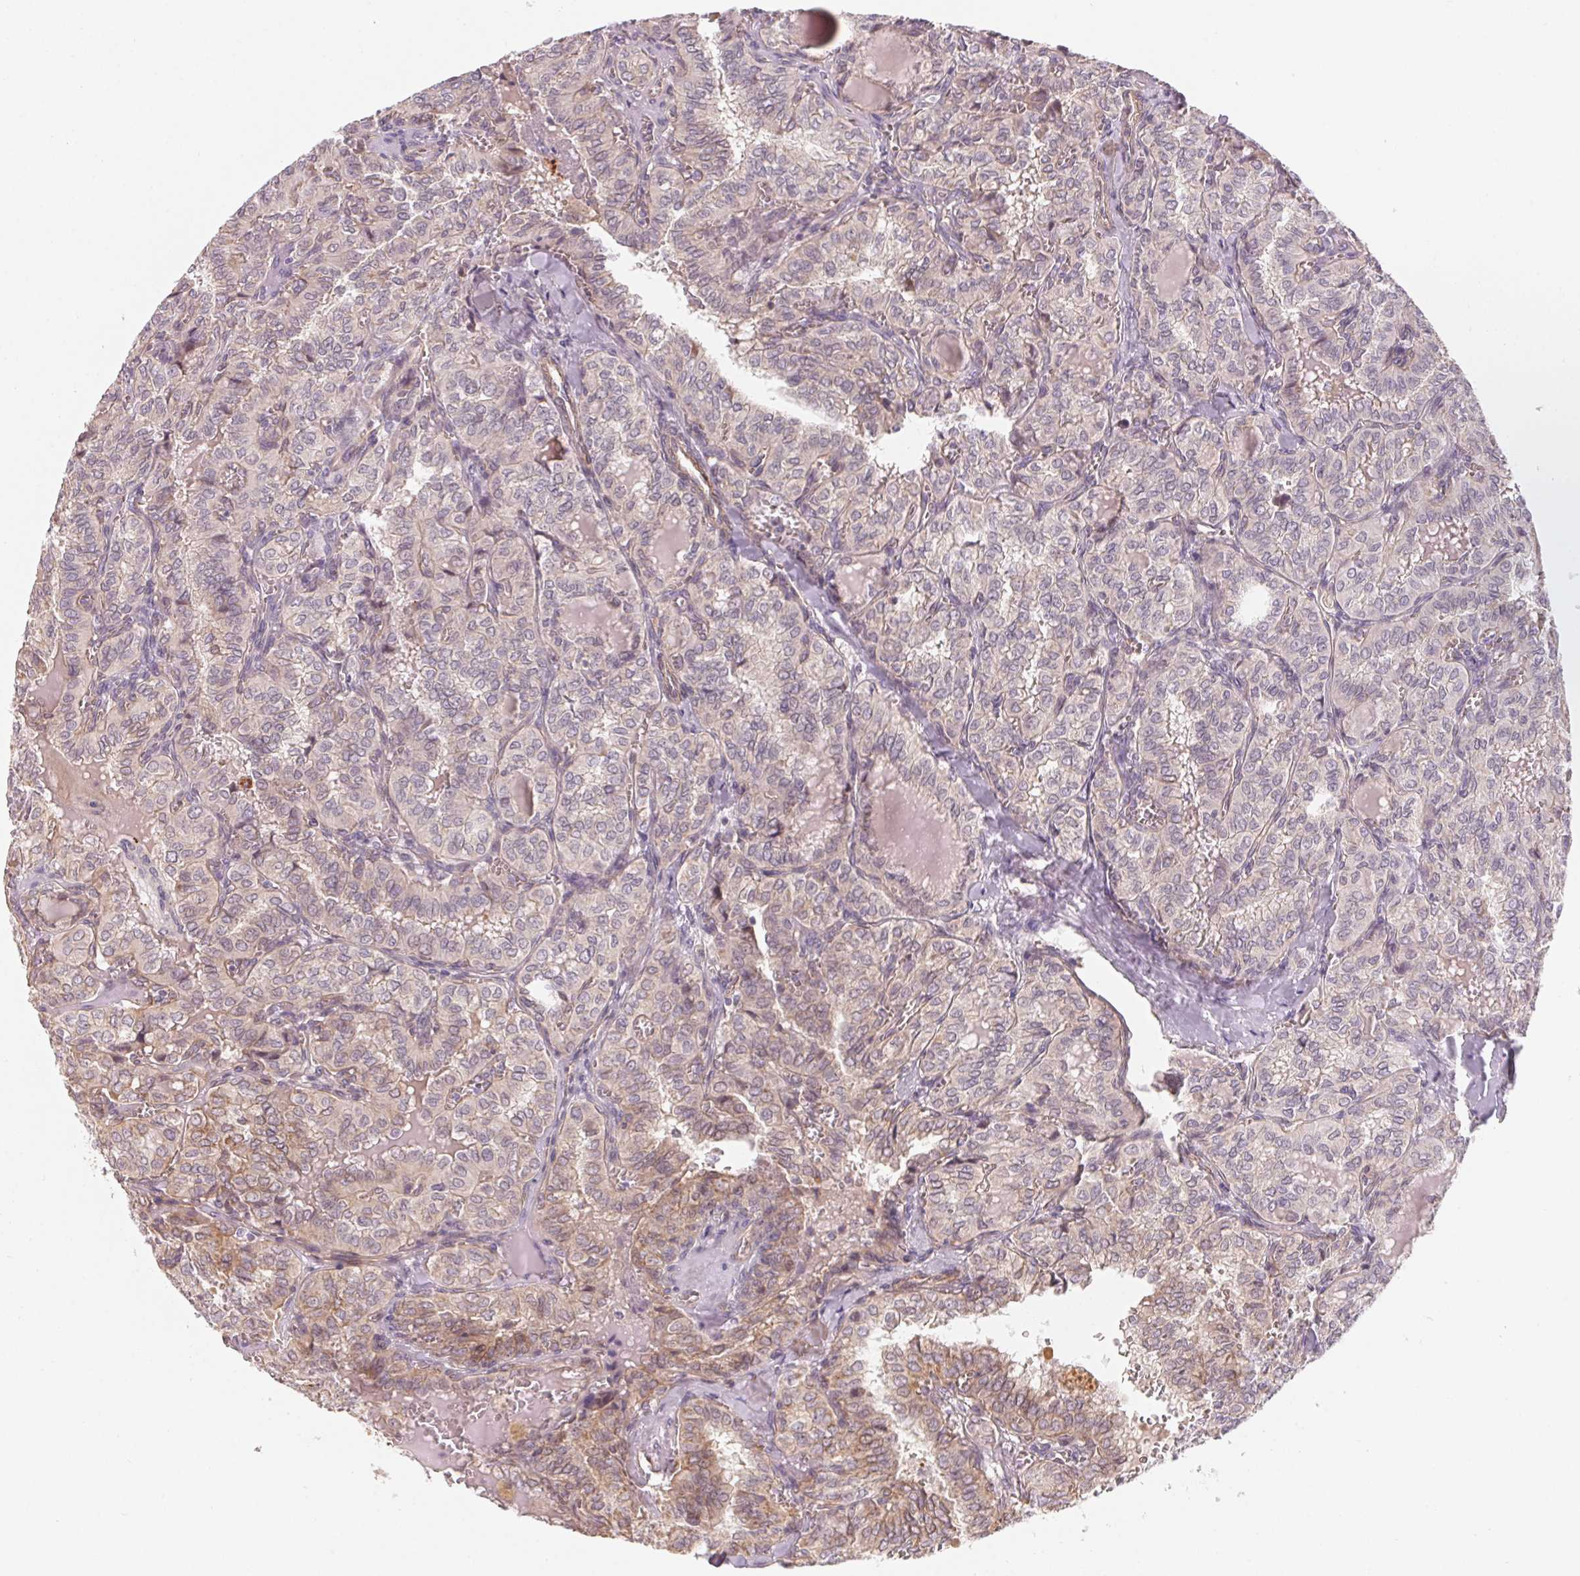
{"staining": {"intensity": "negative", "quantity": "none", "location": "none"}, "tissue": "thyroid cancer", "cell_type": "Tumor cells", "image_type": "cancer", "snomed": [{"axis": "morphology", "description": "Papillary adenocarcinoma, NOS"}, {"axis": "topography", "description": "Thyroid gland"}], "caption": "The IHC photomicrograph has no significant positivity in tumor cells of thyroid cancer (papillary adenocarcinoma) tissue.", "gene": "CCDC112", "patient": {"sex": "female", "age": 41}}